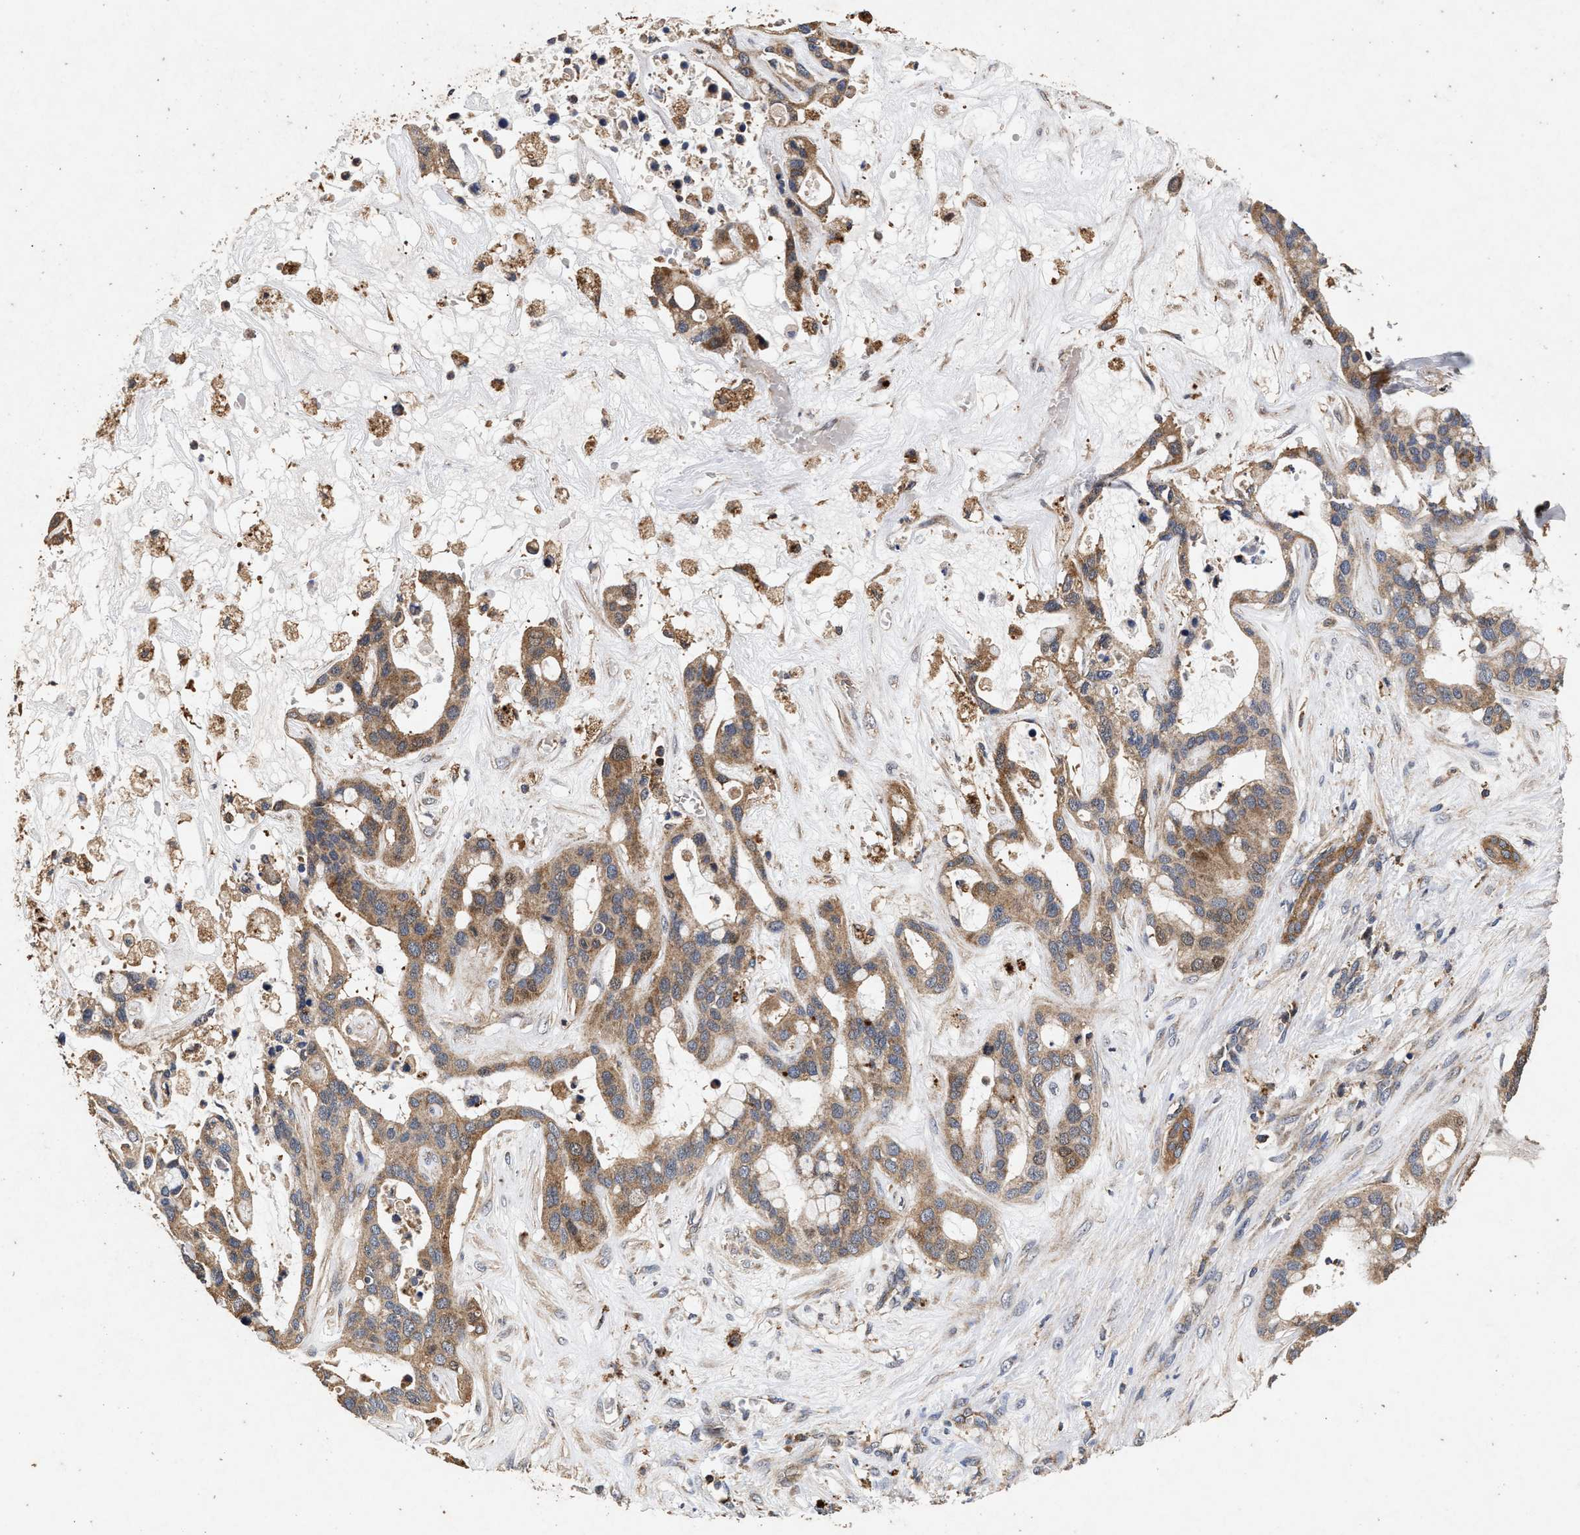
{"staining": {"intensity": "moderate", "quantity": ">75%", "location": "cytoplasmic/membranous"}, "tissue": "liver cancer", "cell_type": "Tumor cells", "image_type": "cancer", "snomed": [{"axis": "morphology", "description": "Cholangiocarcinoma"}, {"axis": "topography", "description": "Liver"}], "caption": "Immunohistochemistry photomicrograph of neoplastic tissue: liver cholangiocarcinoma stained using IHC exhibits medium levels of moderate protein expression localized specifically in the cytoplasmic/membranous of tumor cells, appearing as a cytoplasmic/membranous brown color.", "gene": "NFKB2", "patient": {"sex": "female", "age": 65}}